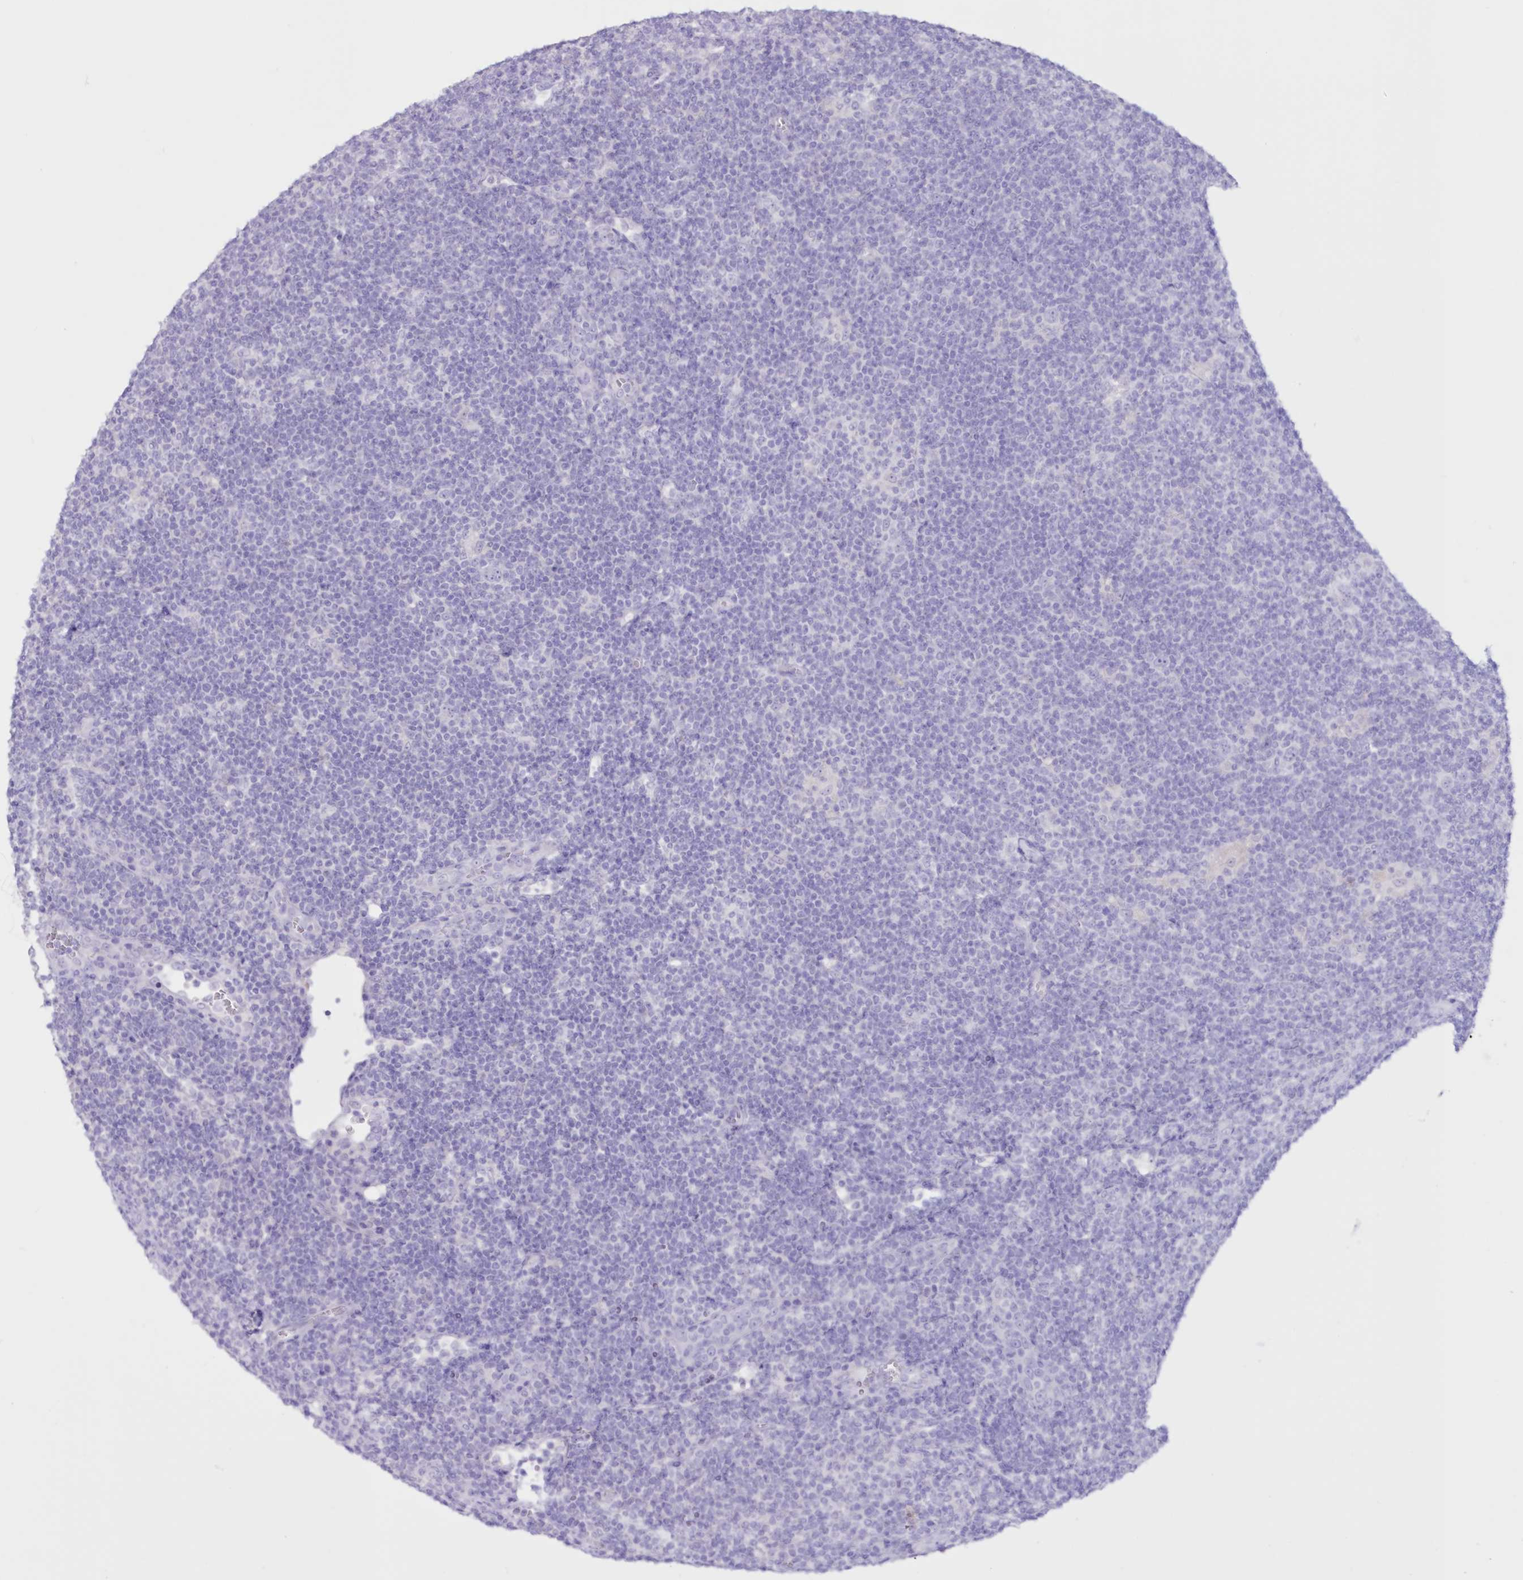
{"staining": {"intensity": "negative", "quantity": "none", "location": "none"}, "tissue": "lymphoma", "cell_type": "Tumor cells", "image_type": "cancer", "snomed": [{"axis": "morphology", "description": "Hodgkin's disease, NOS"}, {"axis": "topography", "description": "Lymph node"}], "caption": "Immunohistochemistry (IHC) photomicrograph of human Hodgkin's disease stained for a protein (brown), which reveals no positivity in tumor cells. The staining was performed using DAB (3,3'-diaminobenzidine) to visualize the protein expression in brown, while the nuclei were stained in blue with hematoxylin (Magnification: 20x).", "gene": "CYP3A4", "patient": {"sex": "female", "age": 57}}